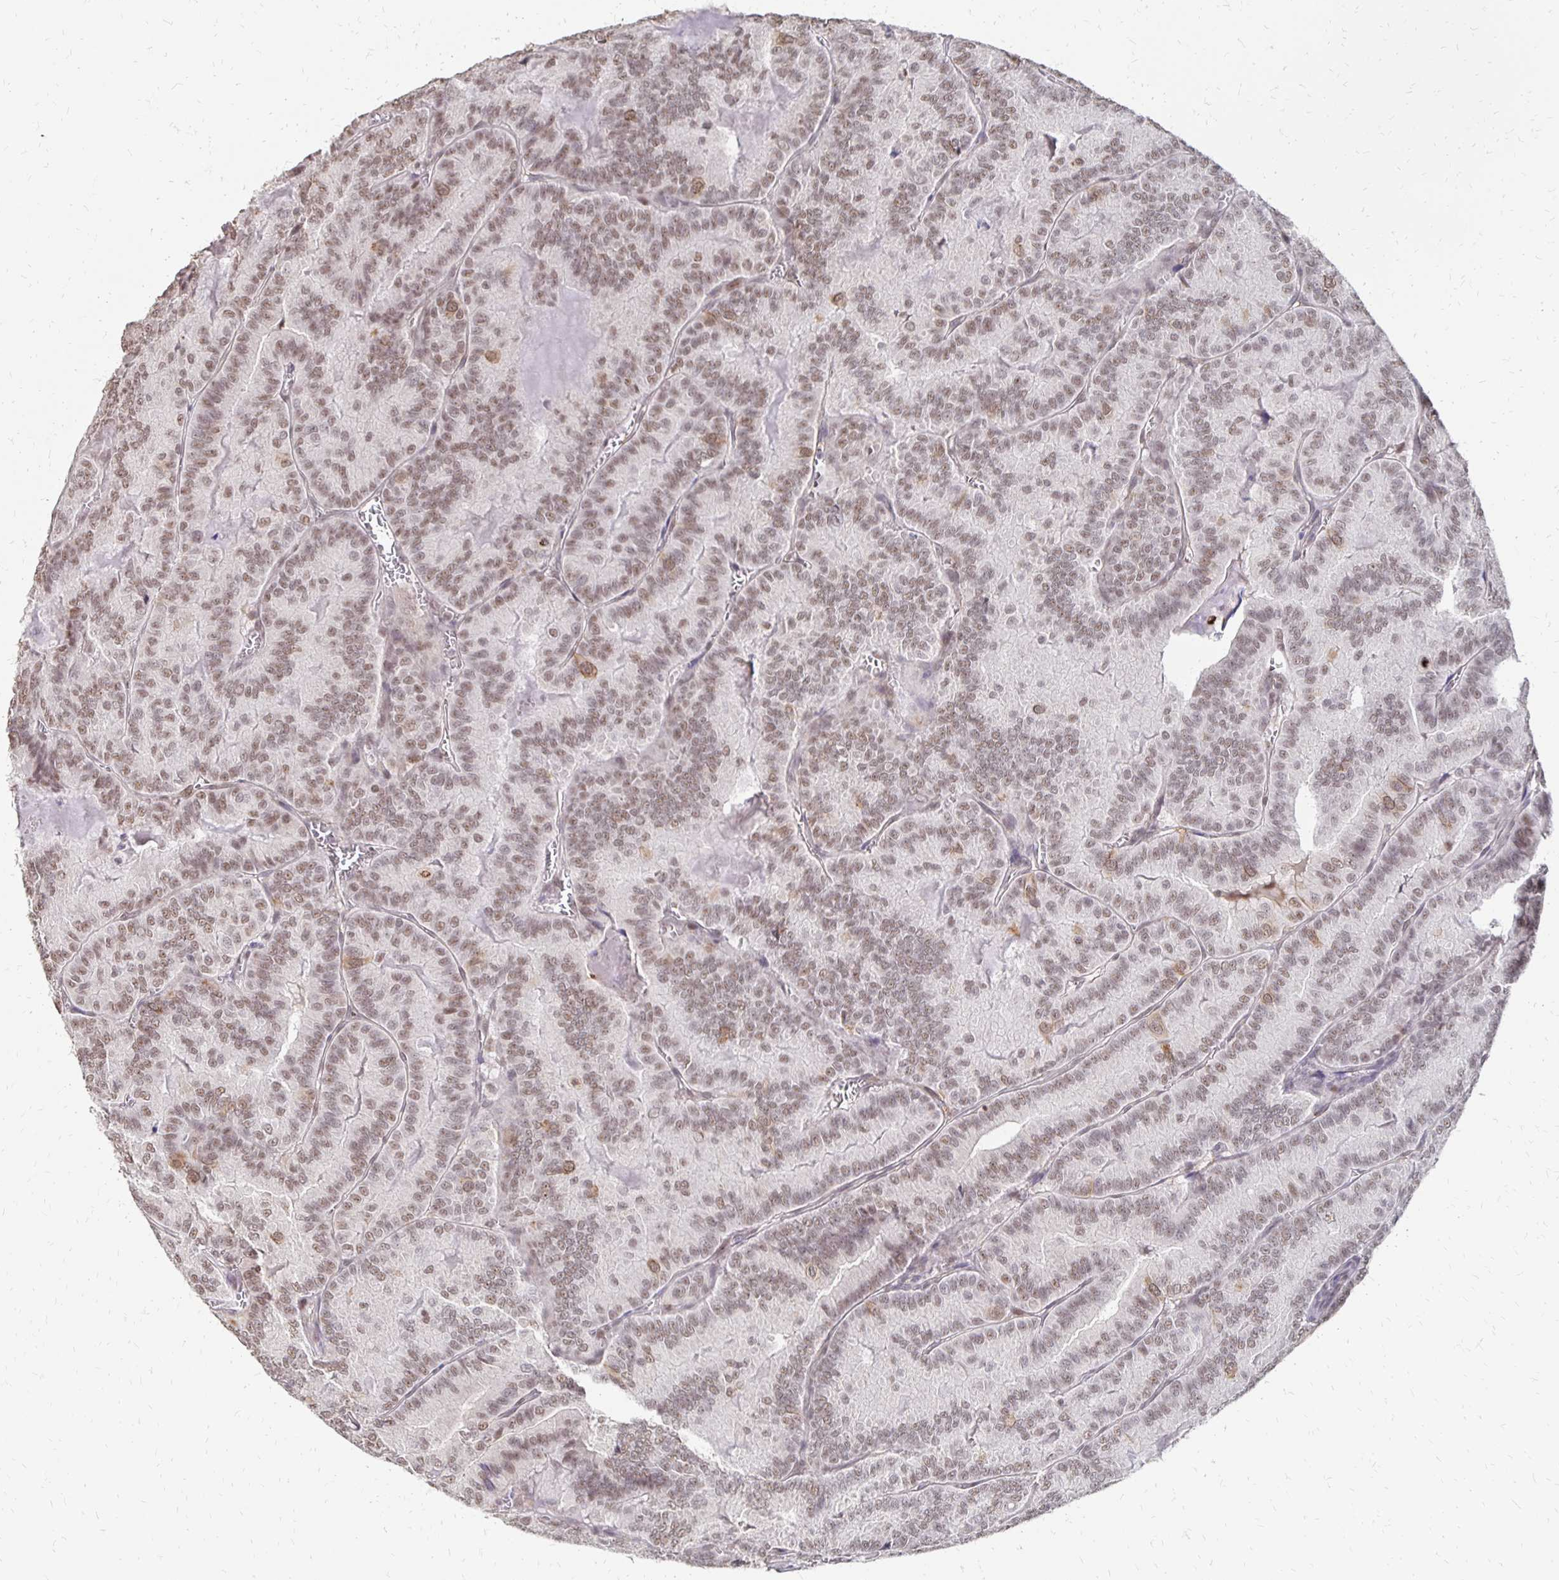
{"staining": {"intensity": "weak", "quantity": ">75%", "location": "nuclear"}, "tissue": "thyroid cancer", "cell_type": "Tumor cells", "image_type": "cancer", "snomed": [{"axis": "morphology", "description": "Papillary adenocarcinoma, NOS"}, {"axis": "topography", "description": "Thyroid gland"}], "caption": "Protein expression analysis of human thyroid cancer (papillary adenocarcinoma) reveals weak nuclear expression in about >75% of tumor cells. The protein is stained brown, and the nuclei are stained in blue (DAB IHC with brightfield microscopy, high magnification).", "gene": "CLASRP", "patient": {"sex": "female", "age": 75}}